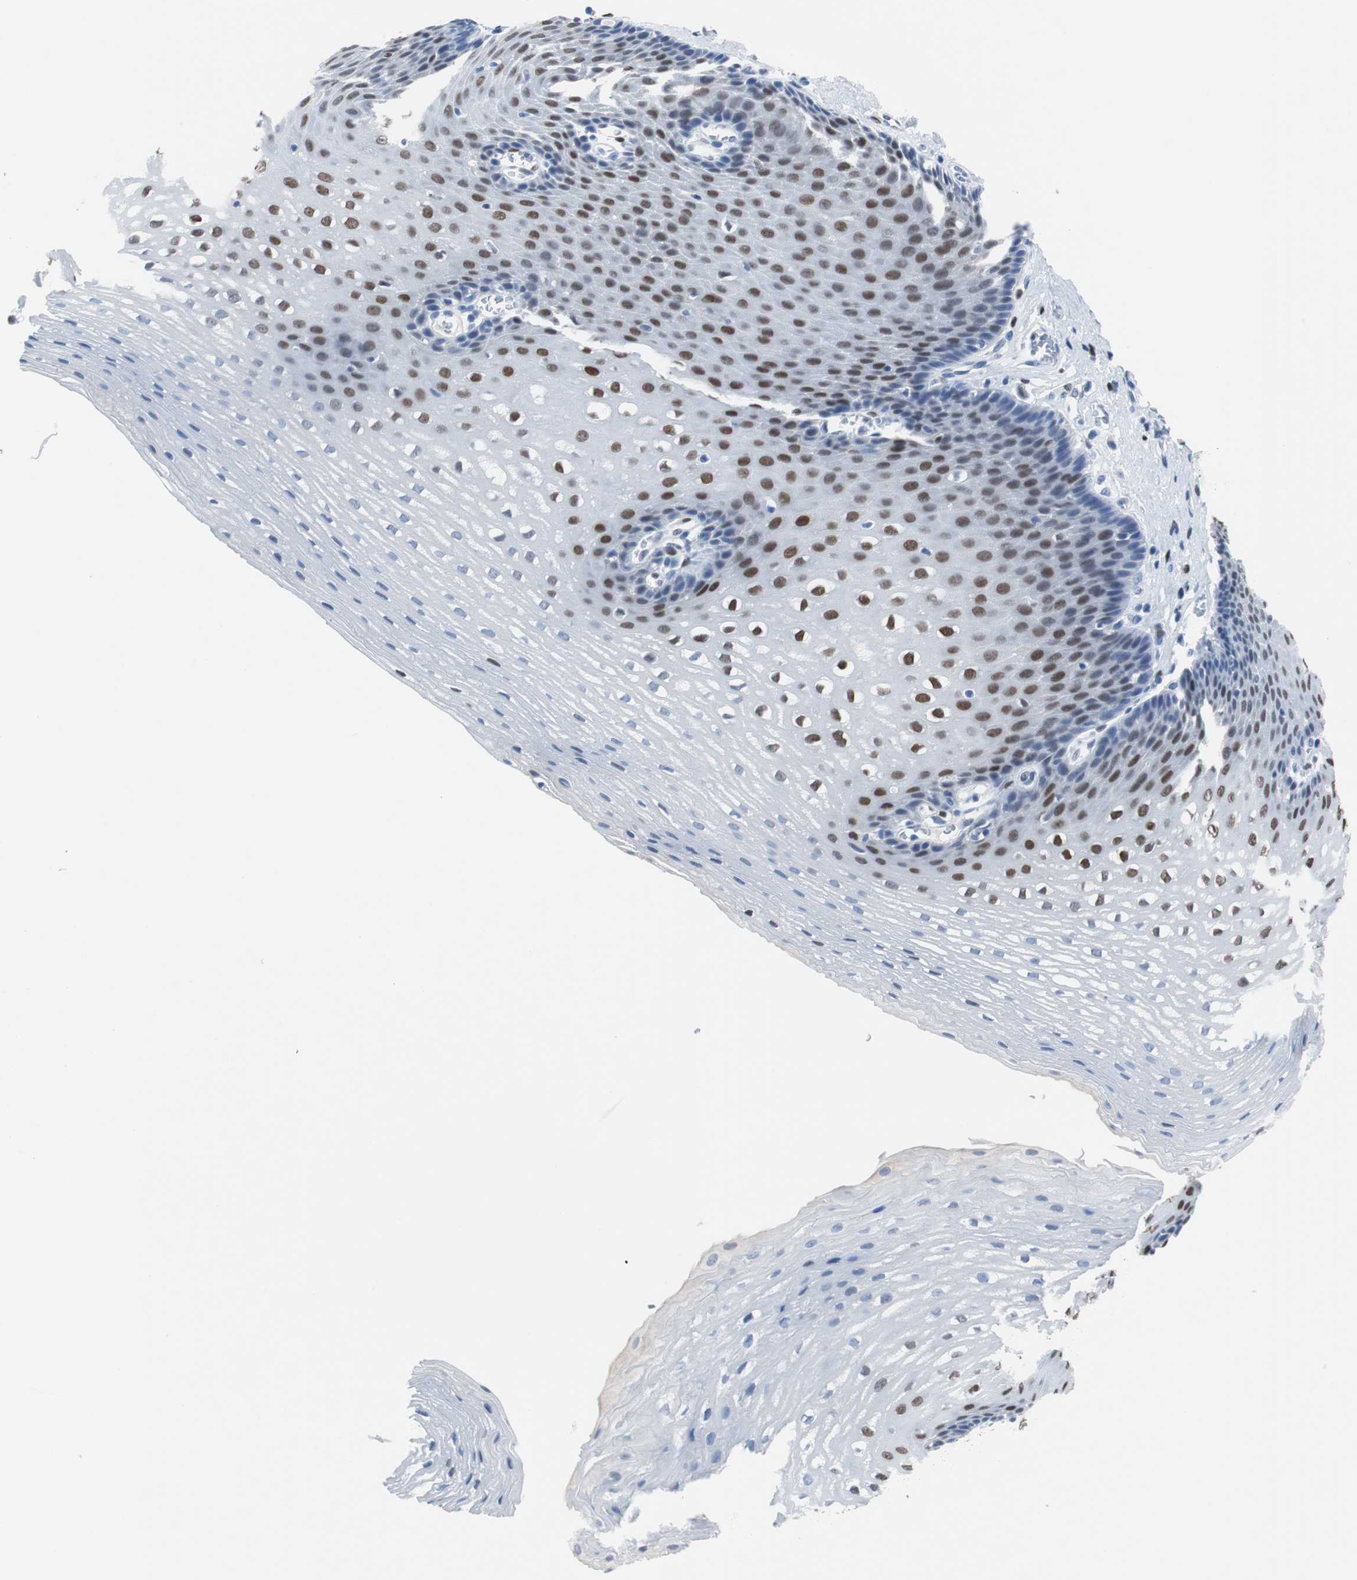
{"staining": {"intensity": "moderate", "quantity": "<25%", "location": "nuclear"}, "tissue": "esophagus", "cell_type": "Squamous epithelial cells", "image_type": "normal", "snomed": [{"axis": "morphology", "description": "Normal tissue, NOS"}, {"axis": "topography", "description": "Esophagus"}], "caption": "About <25% of squamous epithelial cells in unremarkable human esophagus display moderate nuclear protein staining as visualized by brown immunohistochemical staining.", "gene": "JUN", "patient": {"sex": "male", "age": 48}}